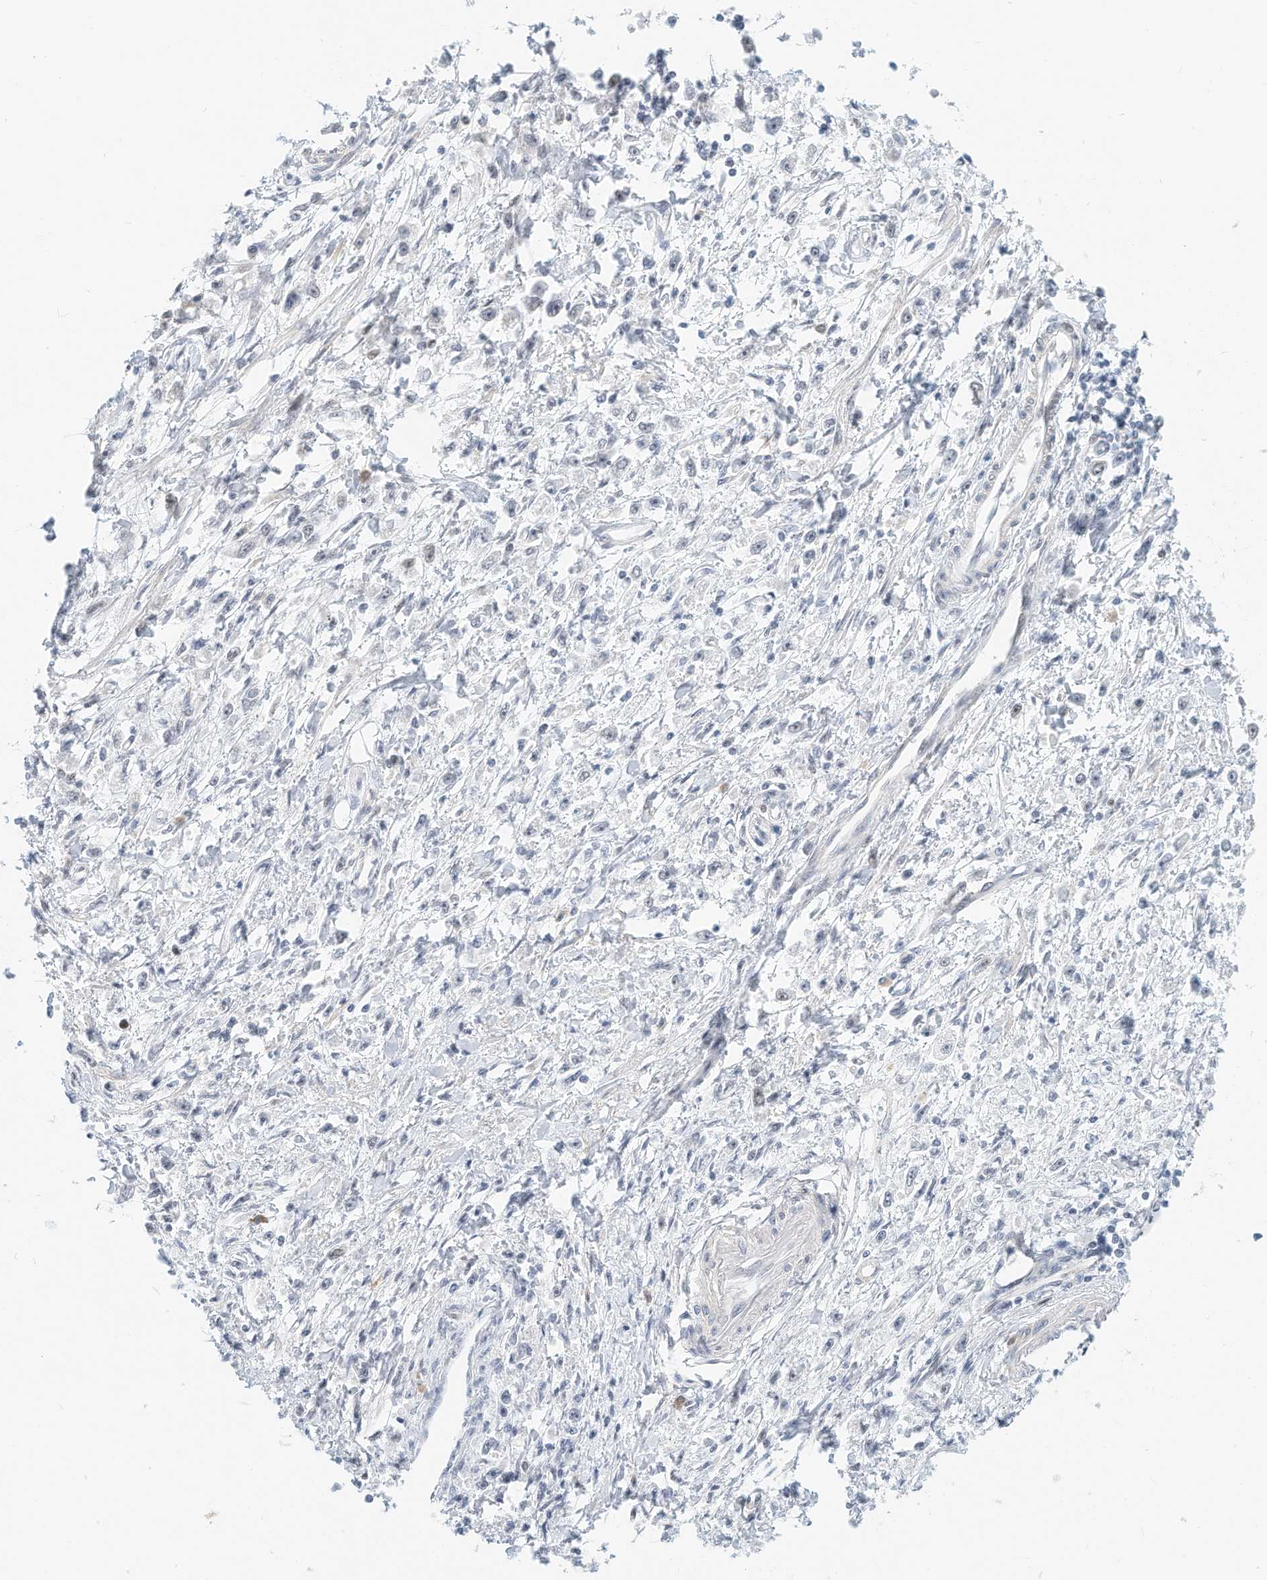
{"staining": {"intensity": "negative", "quantity": "none", "location": "none"}, "tissue": "stomach cancer", "cell_type": "Tumor cells", "image_type": "cancer", "snomed": [{"axis": "morphology", "description": "Adenocarcinoma, NOS"}, {"axis": "topography", "description": "Stomach"}], "caption": "The histopathology image reveals no significant staining in tumor cells of adenocarcinoma (stomach).", "gene": "ARHGAP28", "patient": {"sex": "female", "age": 59}}